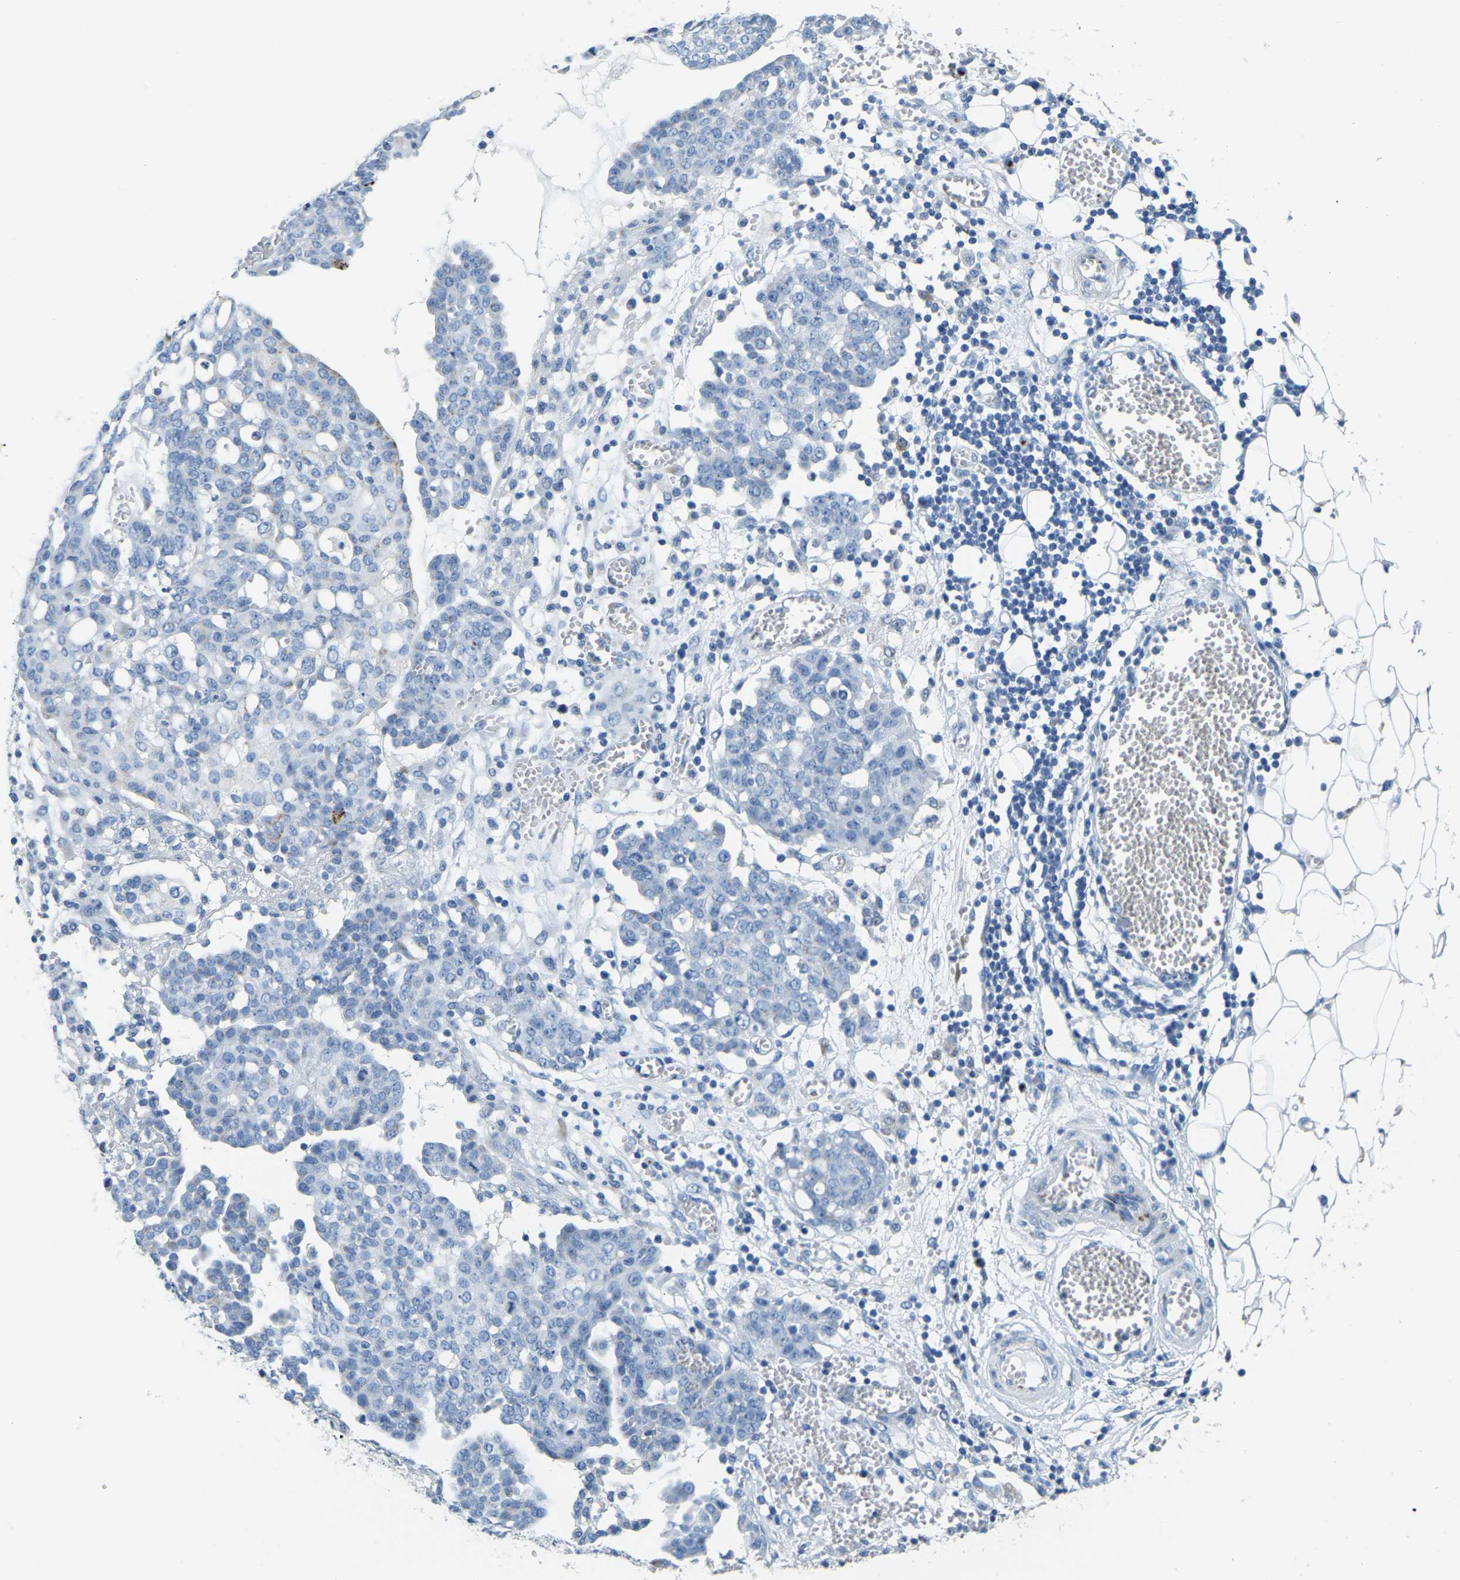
{"staining": {"intensity": "negative", "quantity": "none", "location": "none"}, "tissue": "ovarian cancer", "cell_type": "Tumor cells", "image_type": "cancer", "snomed": [{"axis": "morphology", "description": "Cystadenocarcinoma, serous, NOS"}, {"axis": "topography", "description": "Soft tissue"}, {"axis": "topography", "description": "Ovary"}], "caption": "An immunohistochemistry (IHC) image of ovarian serous cystadenocarcinoma is shown. There is no staining in tumor cells of ovarian serous cystadenocarcinoma. The staining was performed using DAB (3,3'-diaminobenzidine) to visualize the protein expression in brown, while the nuclei were stained in blue with hematoxylin (Magnification: 20x).", "gene": "FAM174A", "patient": {"sex": "female", "age": 57}}